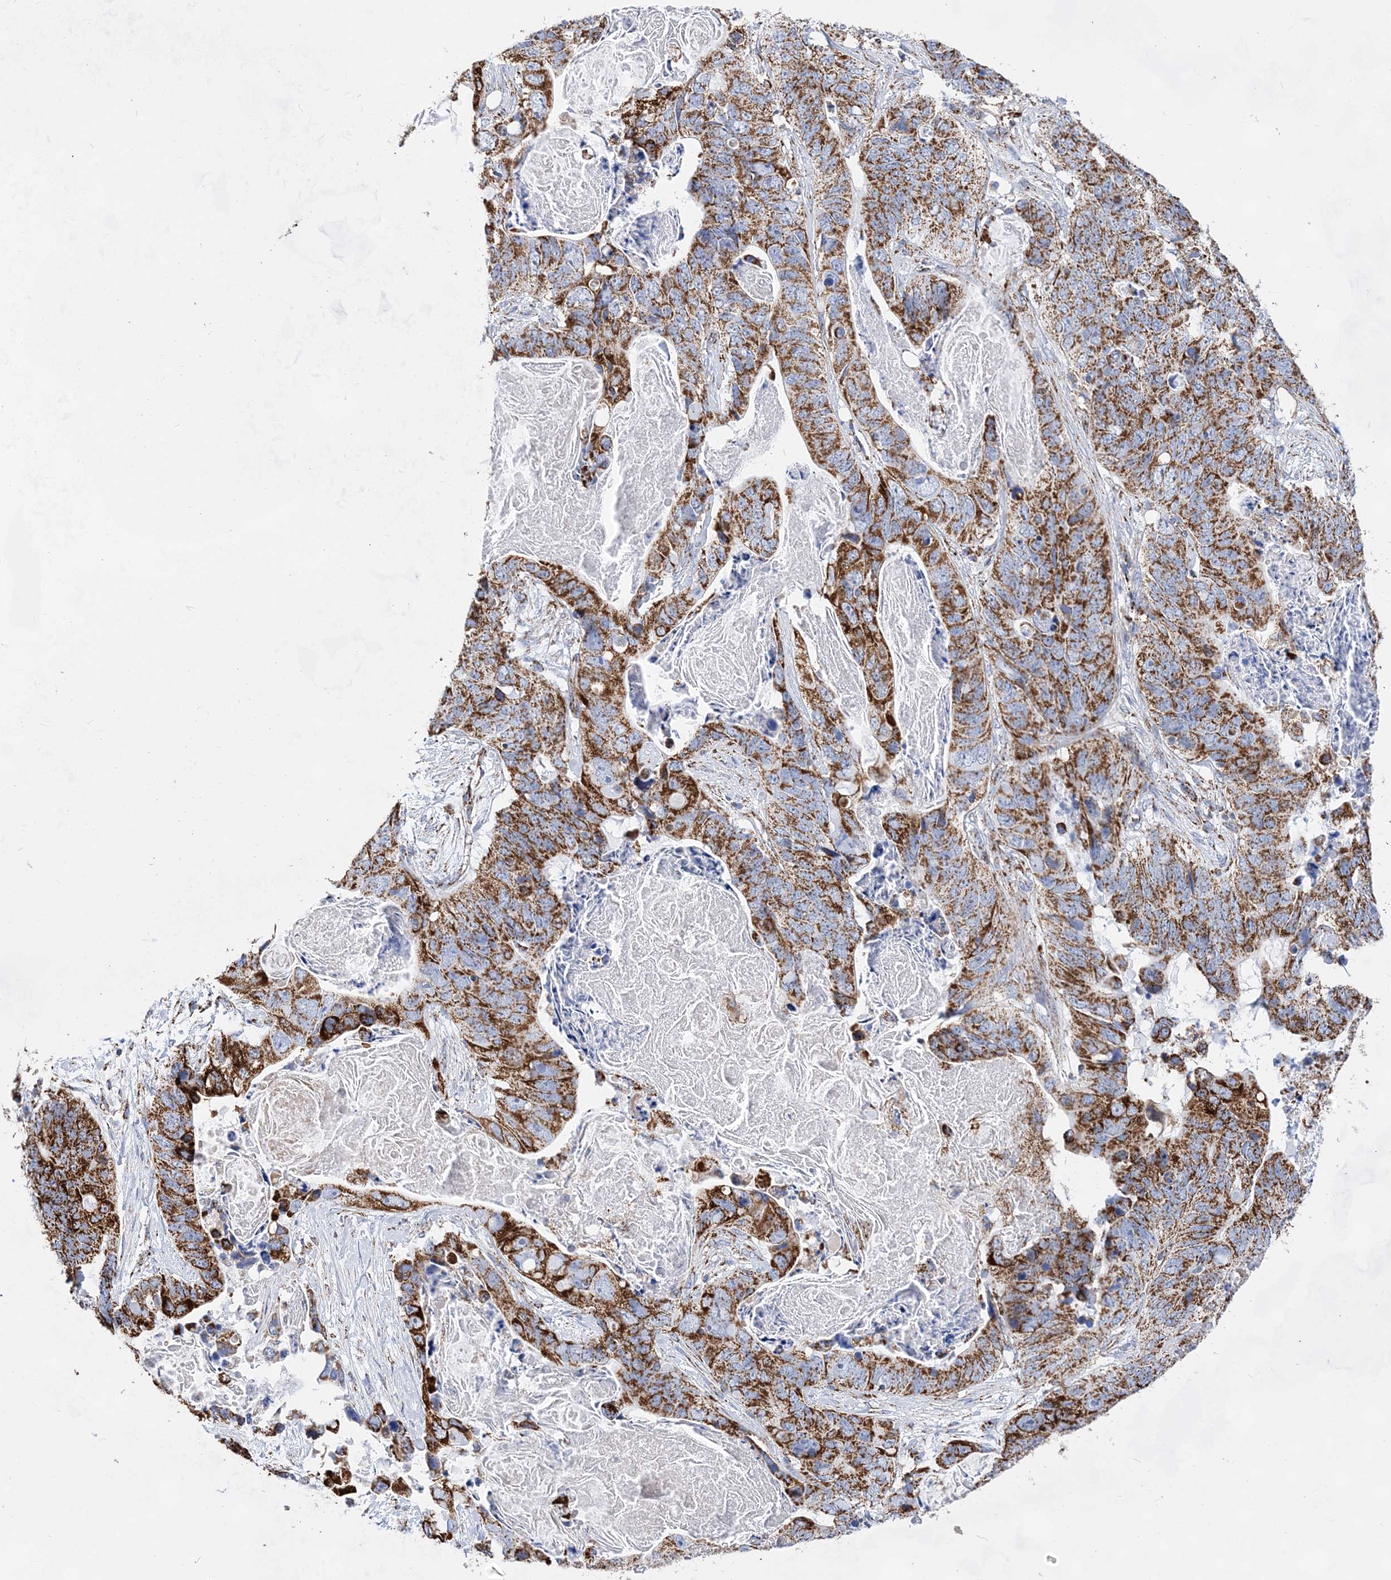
{"staining": {"intensity": "strong", "quantity": ">75%", "location": "cytoplasmic/membranous"}, "tissue": "stomach cancer", "cell_type": "Tumor cells", "image_type": "cancer", "snomed": [{"axis": "morphology", "description": "Adenocarcinoma, NOS"}, {"axis": "topography", "description": "Stomach"}], "caption": "The image demonstrates immunohistochemical staining of stomach adenocarcinoma. There is strong cytoplasmic/membranous positivity is seen in about >75% of tumor cells.", "gene": "ACOT9", "patient": {"sex": "female", "age": 89}}